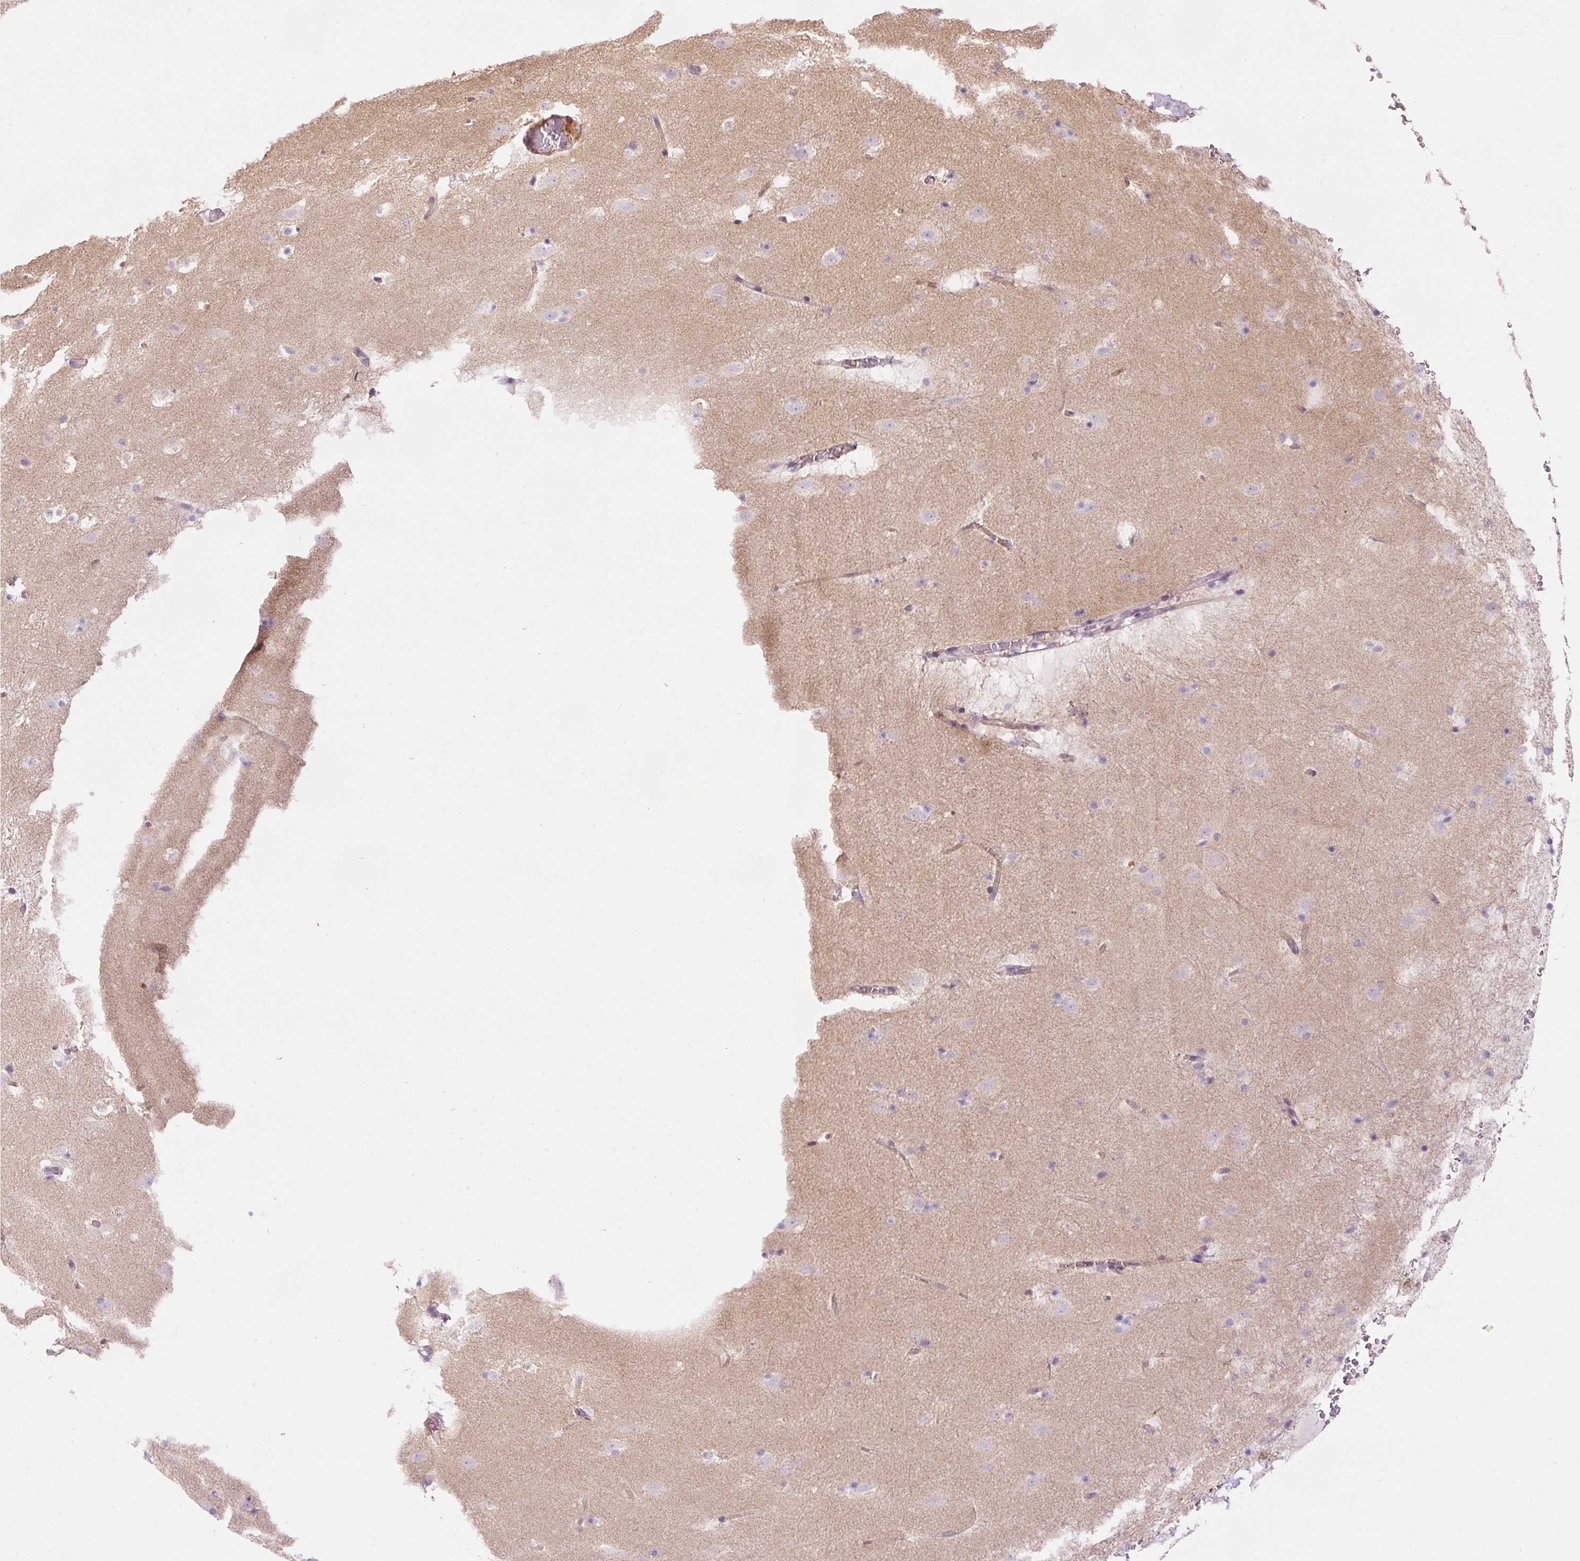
{"staining": {"intensity": "negative", "quantity": "none", "location": "none"}, "tissue": "caudate", "cell_type": "Glial cells", "image_type": "normal", "snomed": [{"axis": "morphology", "description": "Normal tissue, NOS"}, {"axis": "topography", "description": "Lateral ventricle wall"}], "caption": "Protein analysis of benign caudate demonstrates no significant positivity in glial cells. (Stains: DAB (3,3'-diaminobenzidine) immunohistochemistry with hematoxylin counter stain, Microscopy: brightfield microscopy at high magnification).", "gene": "SRC", "patient": {"sex": "male", "age": 37}}